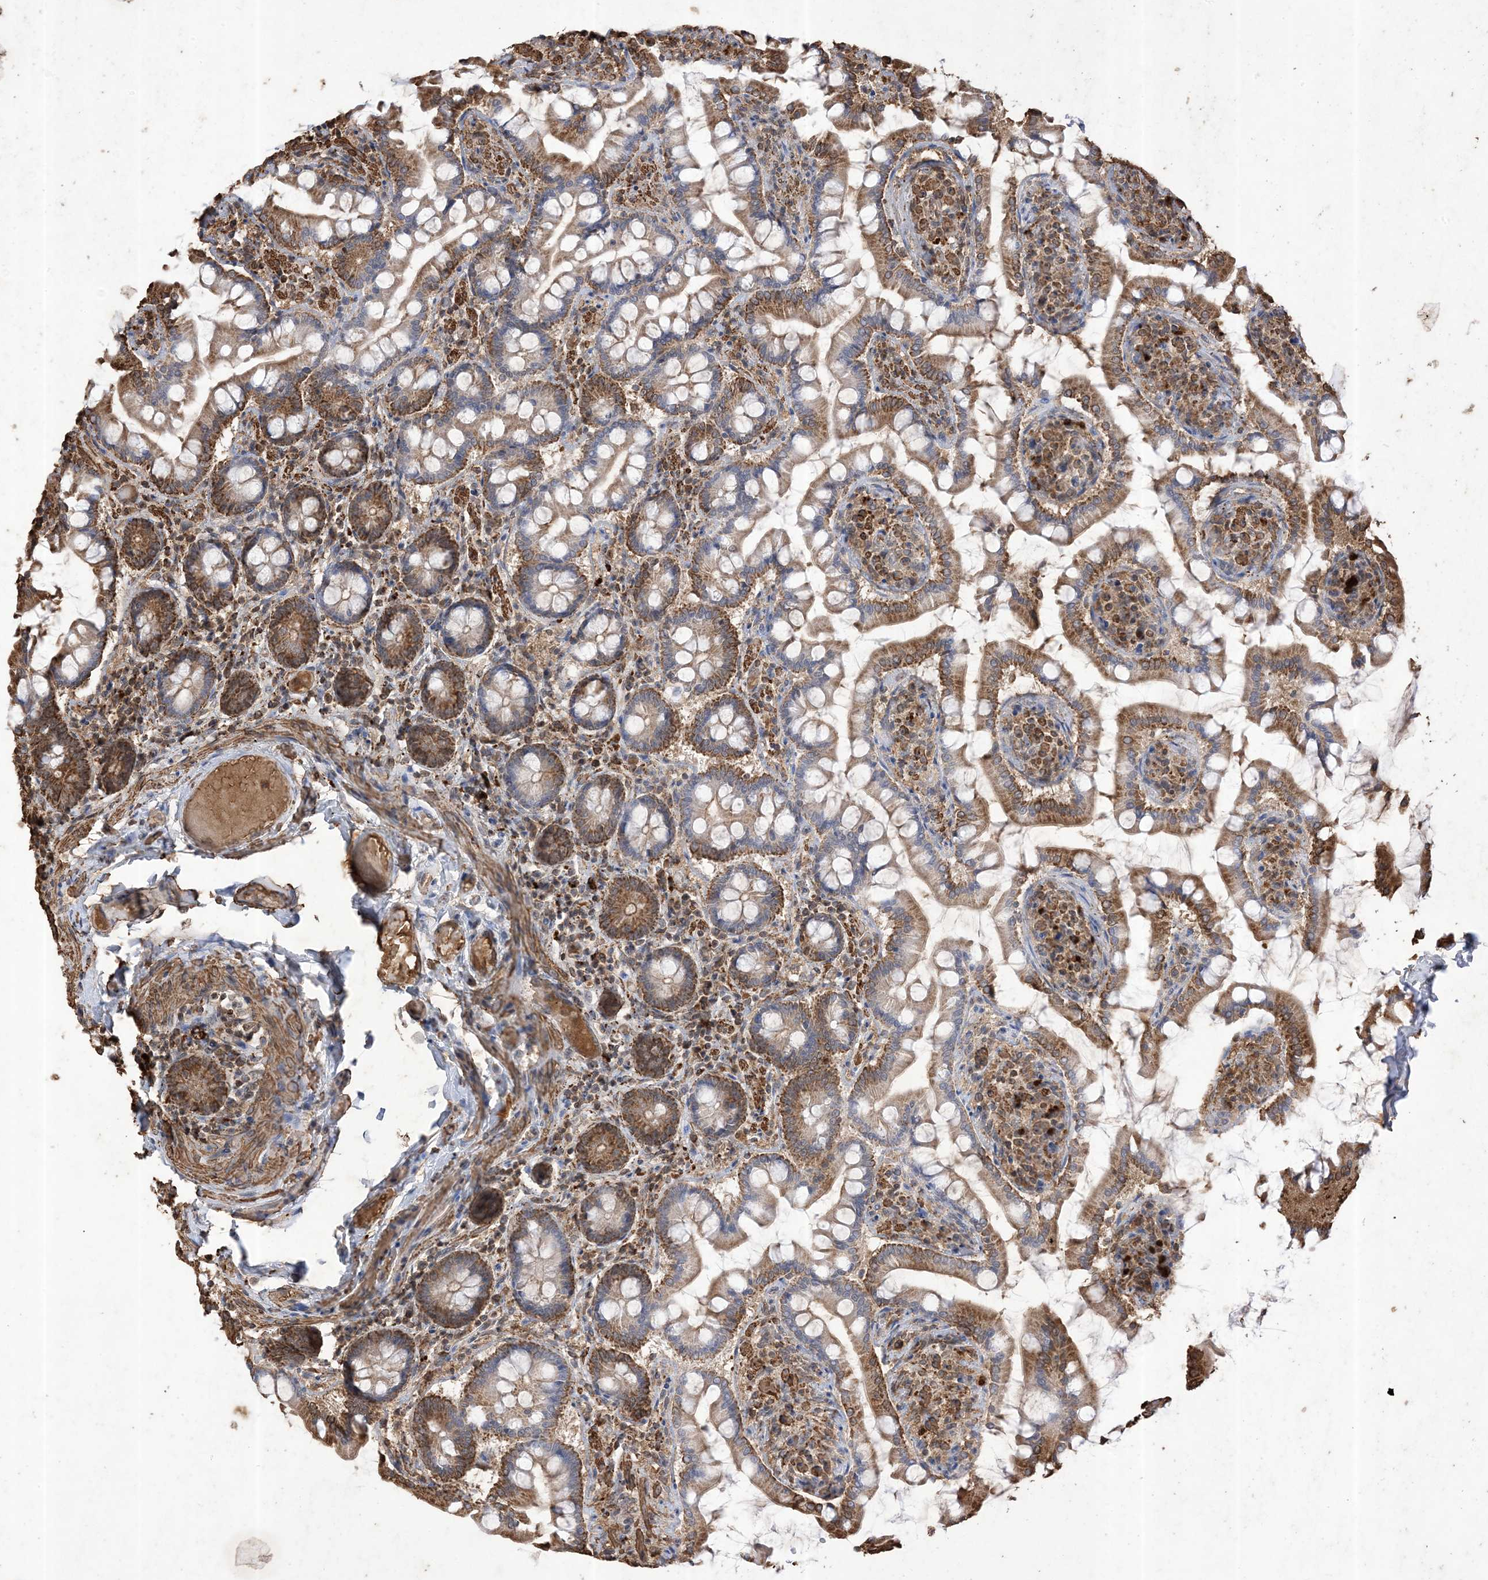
{"staining": {"intensity": "moderate", "quantity": ">75%", "location": "cytoplasmic/membranous"}, "tissue": "small intestine", "cell_type": "Glandular cells", "image_type": "normal", "snomed": [{"axis": "morphology", "description": "Normal tissue, NOS"}, {"axis": "topography", "description": "Small intestine"}], "caption": "Unremarkable small intestine was stained to show a protein in brown. There is medium levels of moderate cytoplasmic/membranous staining in about >75% of glandular cells. (Brightfield microscopy of DAB IHC at high magnification).", "gene": "HPS4", "patient": {"sex": "male", "age": 41}}